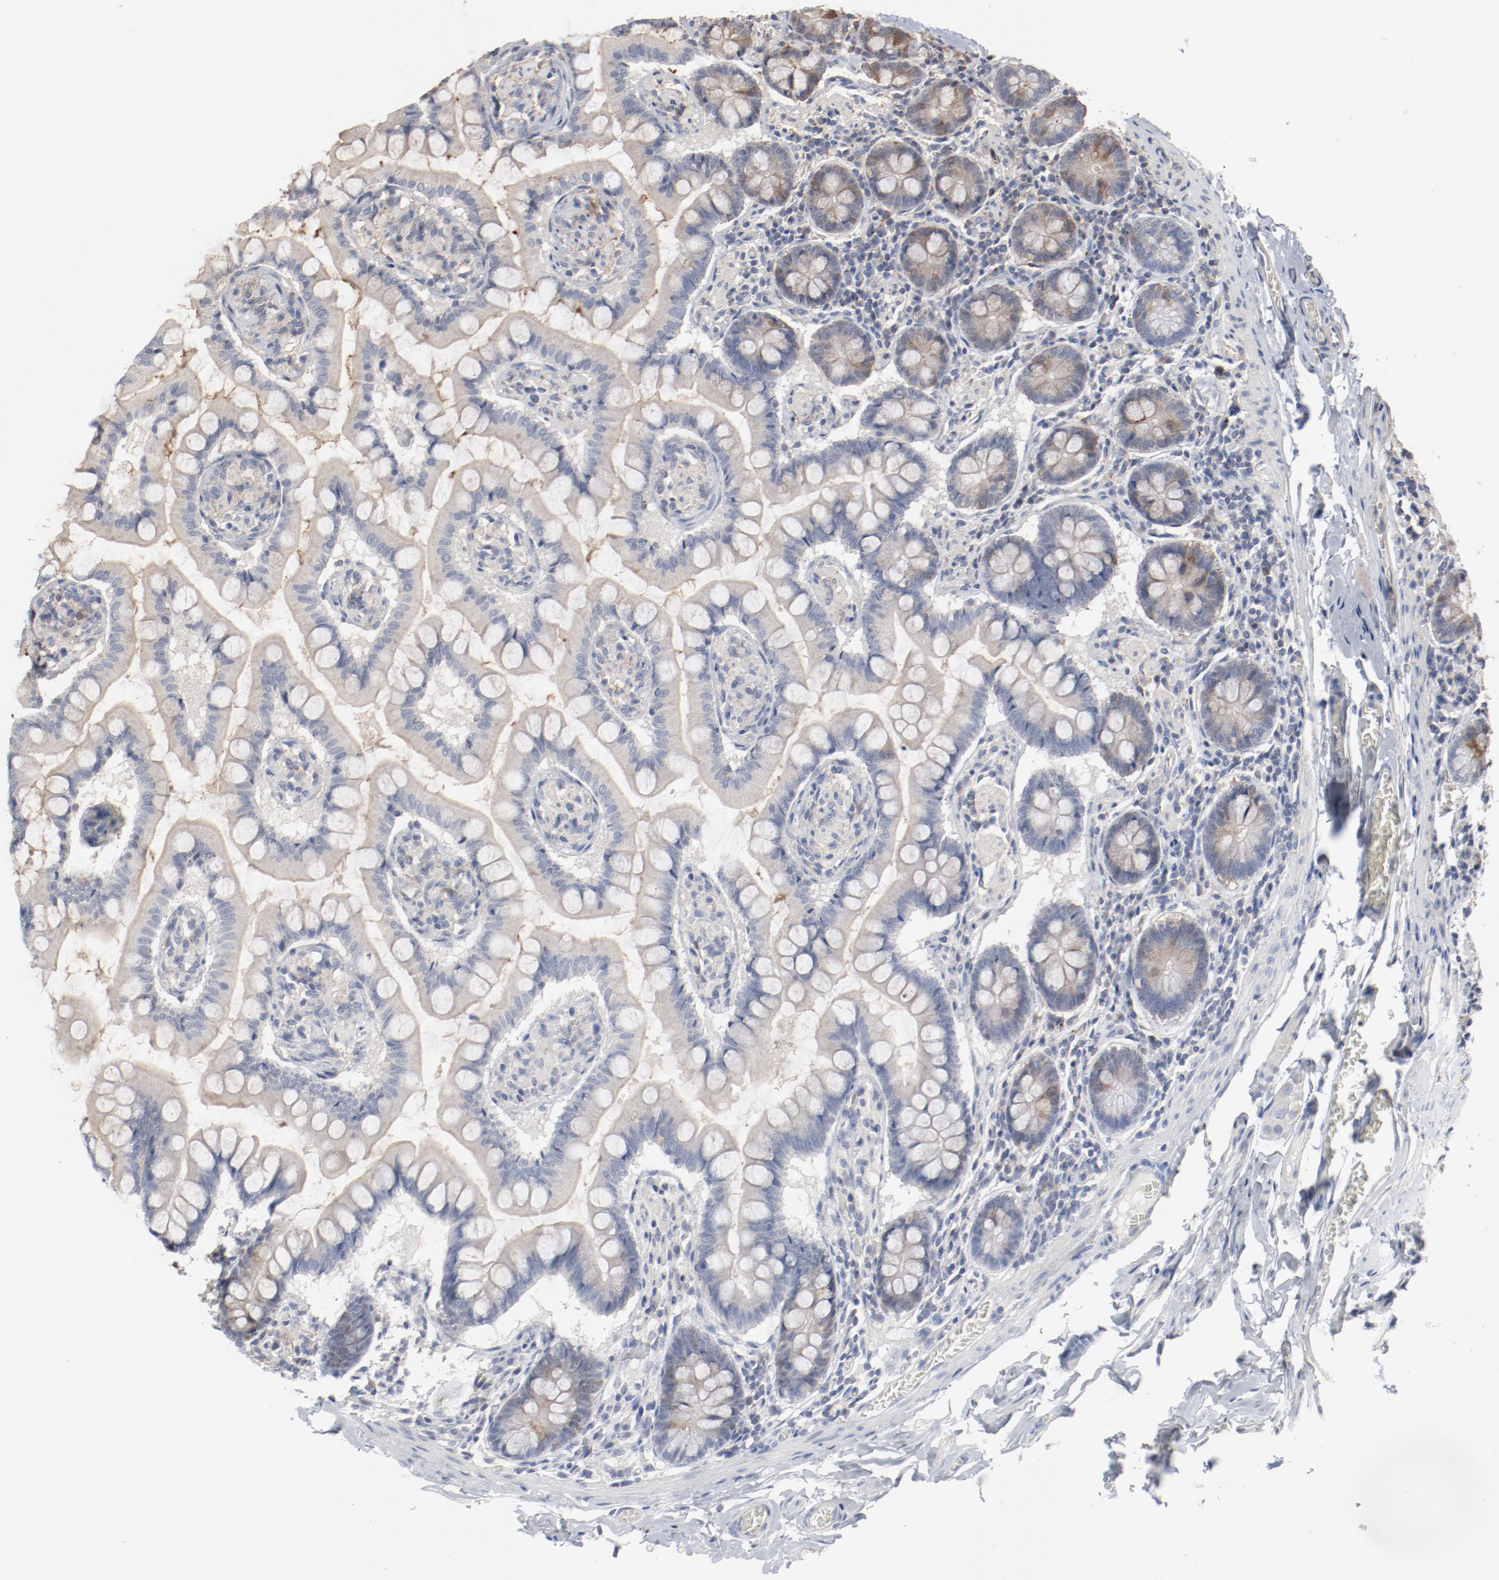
{"staining": {"intensity": "moderate", "quantity": "25%-75%", "location": "cytoplasmic/membranous"}, "tissue": "small intestine", "cell_type": "Glandular cells", "image_type": "normal", "snomed": [{"axis": "morphology", "description": "Normal tissue, NOS"}, {"axis": "topography", "description": "Small intestine"}], "caption": "This is an image of IHC staining of benign small intestine, which shows moderate positivity in the cytoplasmic/membranous of glandular cells.", "gene": "CDK1", "patient": {"sex": "male", "age": 41}}